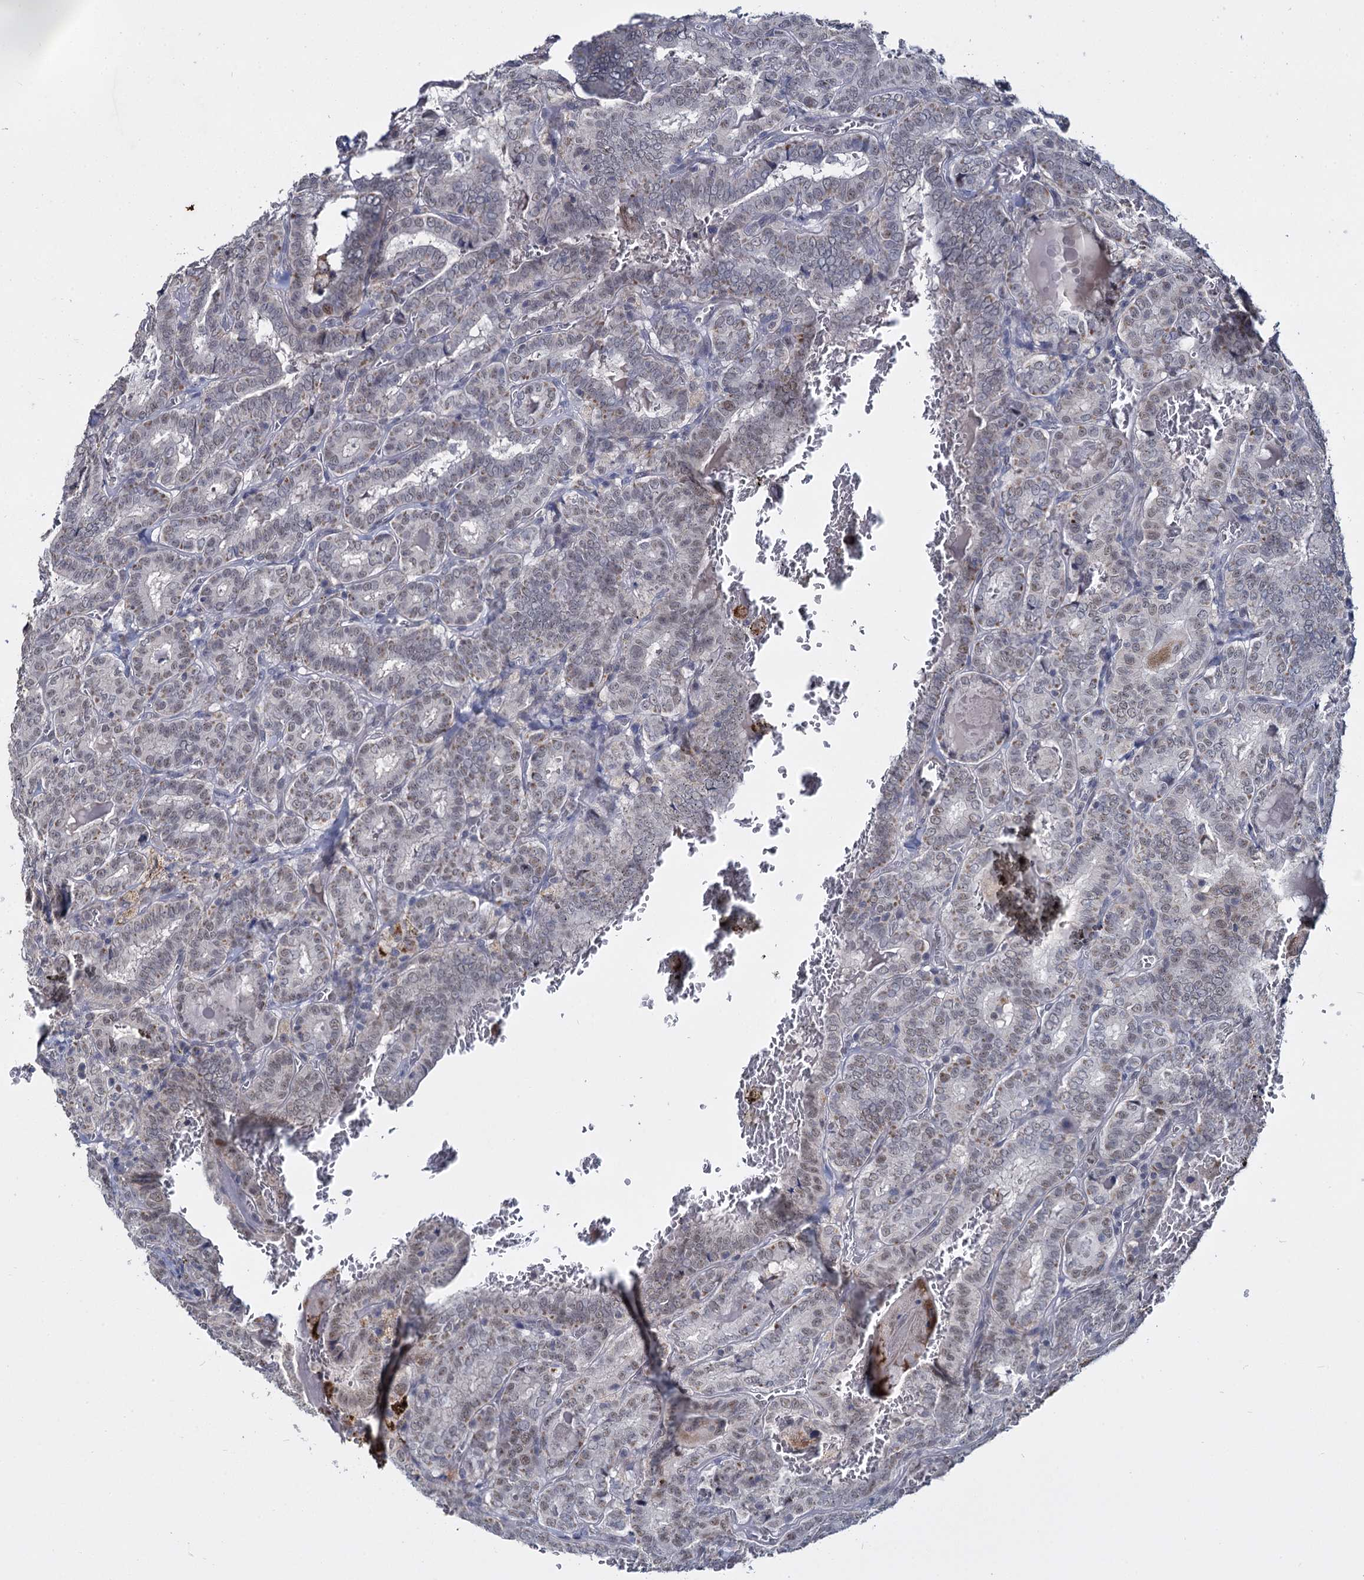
{"staining": {"intensity": "negative", "quantity": "none", "location": "none"}, "tissue": "thyroid cancer", "cell_type": "Tumor cells", "image_type": "cancer", "snomed": [{"axis": "morphology", "description": "Papillary adenocarcinoma, NOS"}, {"axis": "topography", "description": "Thyroid gland"}], "caption": "Image shows no protein staining in tumor cells of thyroid cancer tissue.", "gene": "RPUSD4", "patient": {"sex": "female", "age": 72}}